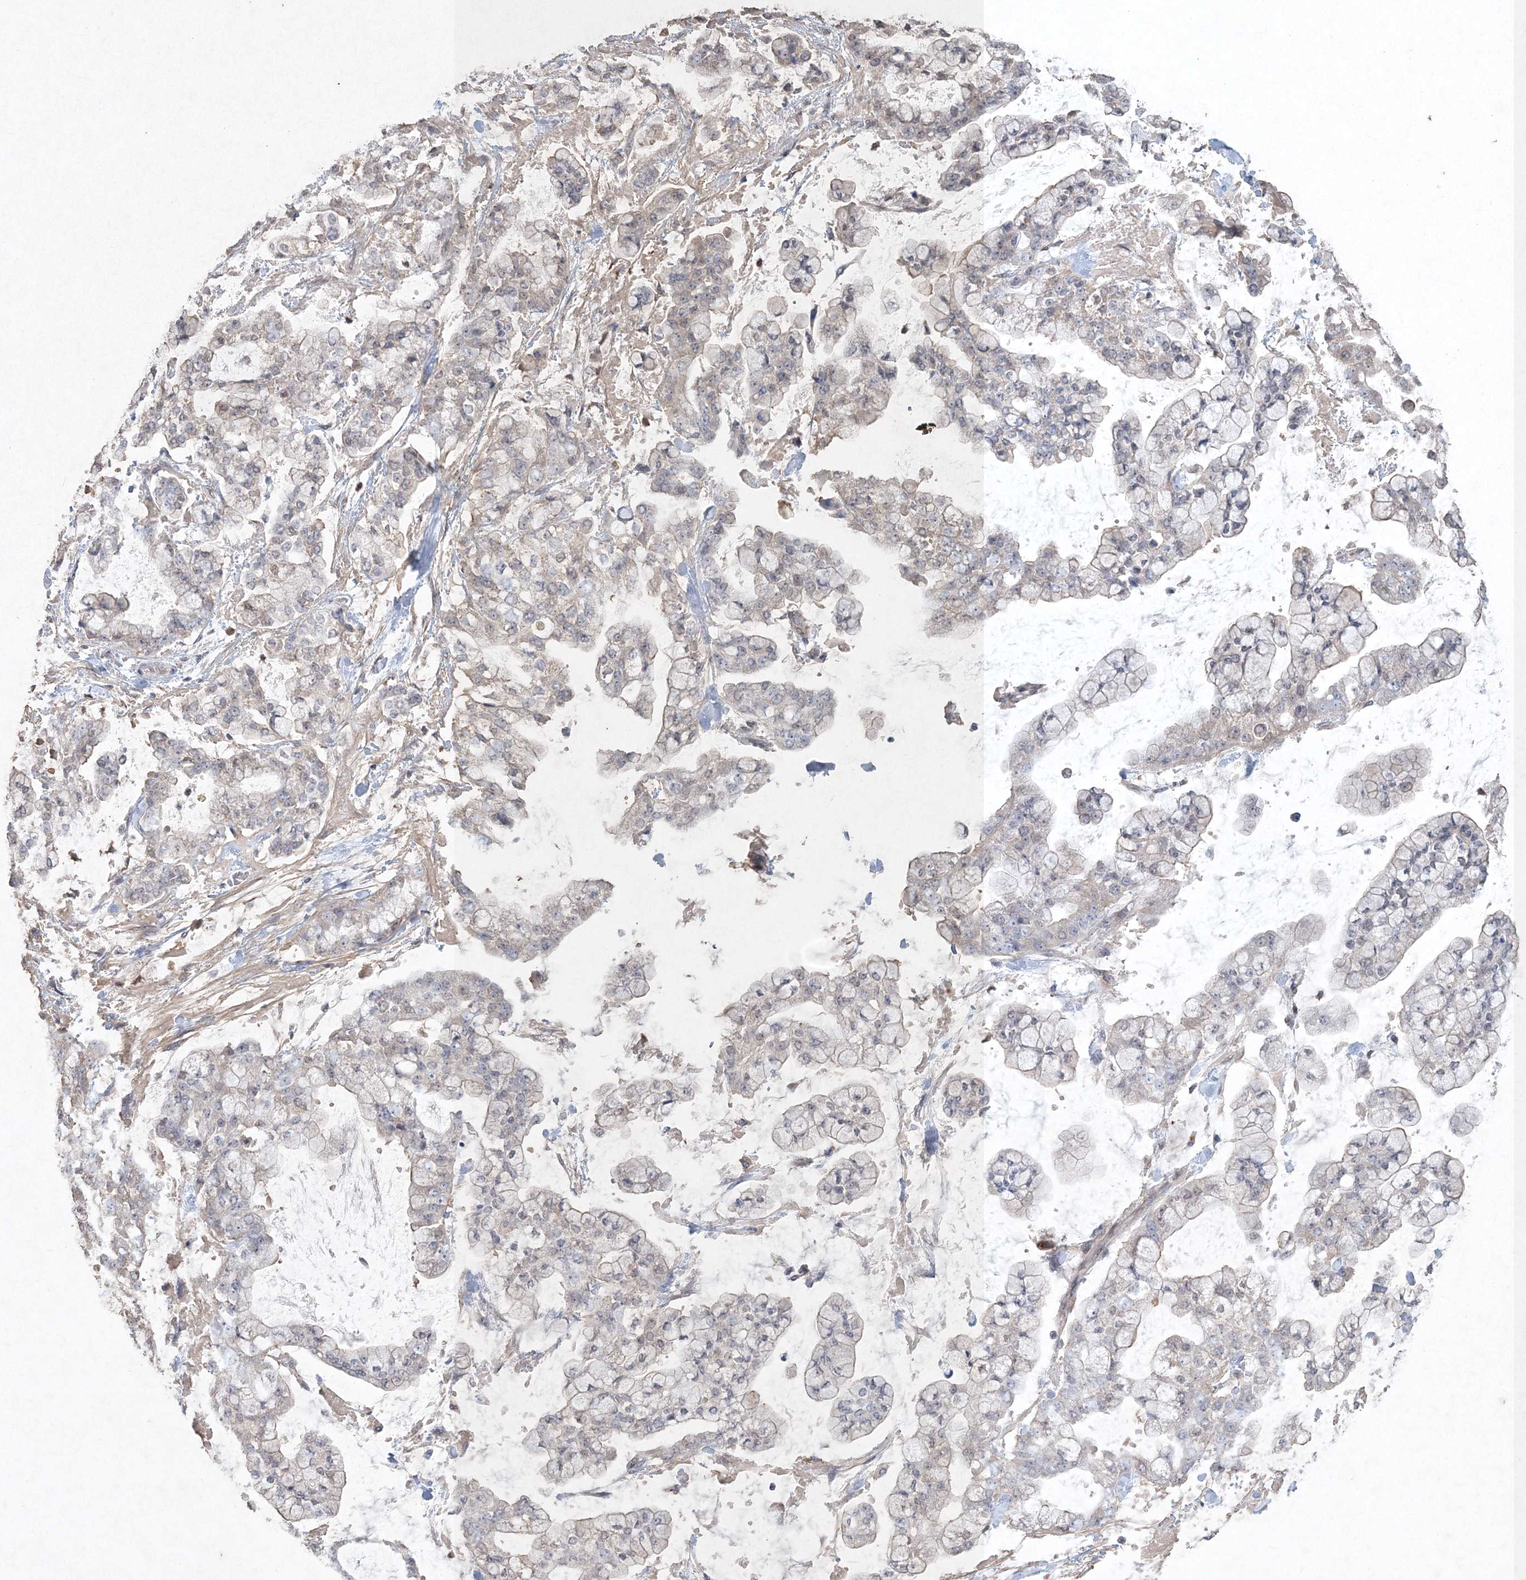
{"staining": {"intensity": "weak", "quantity": "<25%", "location": "cytoplasmic/membranous"}, "tissue": "stomach cancer", "cell_type": "Tumor cells", "image_type": "cancer", "snomed": [{"axis": "morphology", "description": "Normal tissue, NOS"}, {"axis": "morphology", "description": "Adenocarcinoma, NOS"}, {"axis": "topography", "description": "Stomach, upper"}, {"axis": "topography", "description": "Stomach"}], "caption": "Immunohistochemistry histopathology image of neoplastic tissue: human stomach adenocarcinoma stained with DAB exhibits no significant protein expression in tumor cells. Nuclei are stained in blue.", "gene": "UIMC1", "patient": {"sex": "male", "age": 76}}